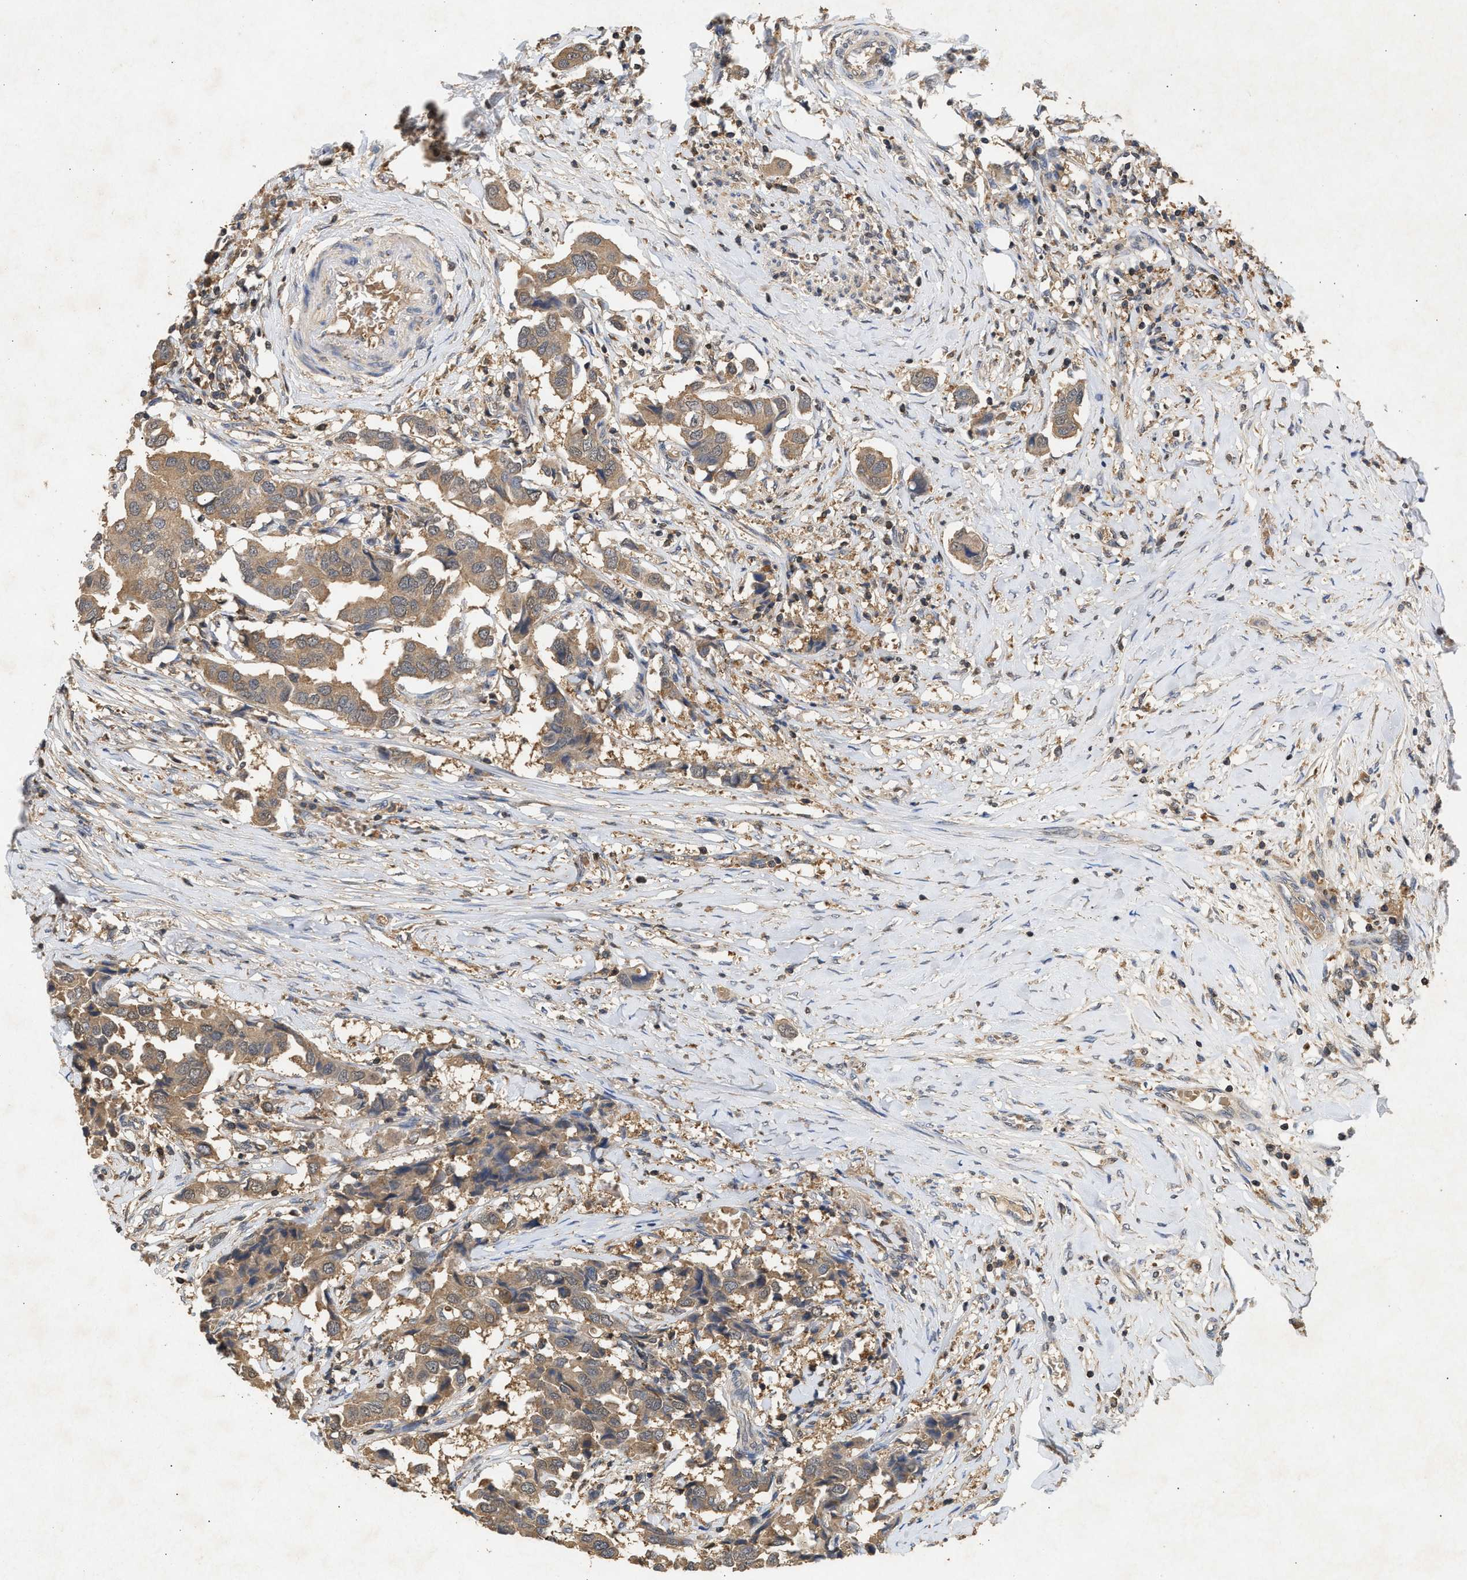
{"staining": {"intensity": "moderate", "quantity": ">75%", "location": "cytoplasmic/membranous"}, "tissue": "breast cancer", "cell_type": "Tumor cells", "image_type": "cancer", "snomed": [{"axis": "morphology", "description": "Duct carcinoma"}, {"axis": "topography", "description": "Breast"}], "caption": "About >75% of tumor cells in human breast cancer (invasive ductal carcinoma) reveal moderate cytoplasmic/membranous protein positivity as visualized by brown immunohistochemical staining.", "gene": "FITM1", "patient": {"sex": "female", "age": 80}}